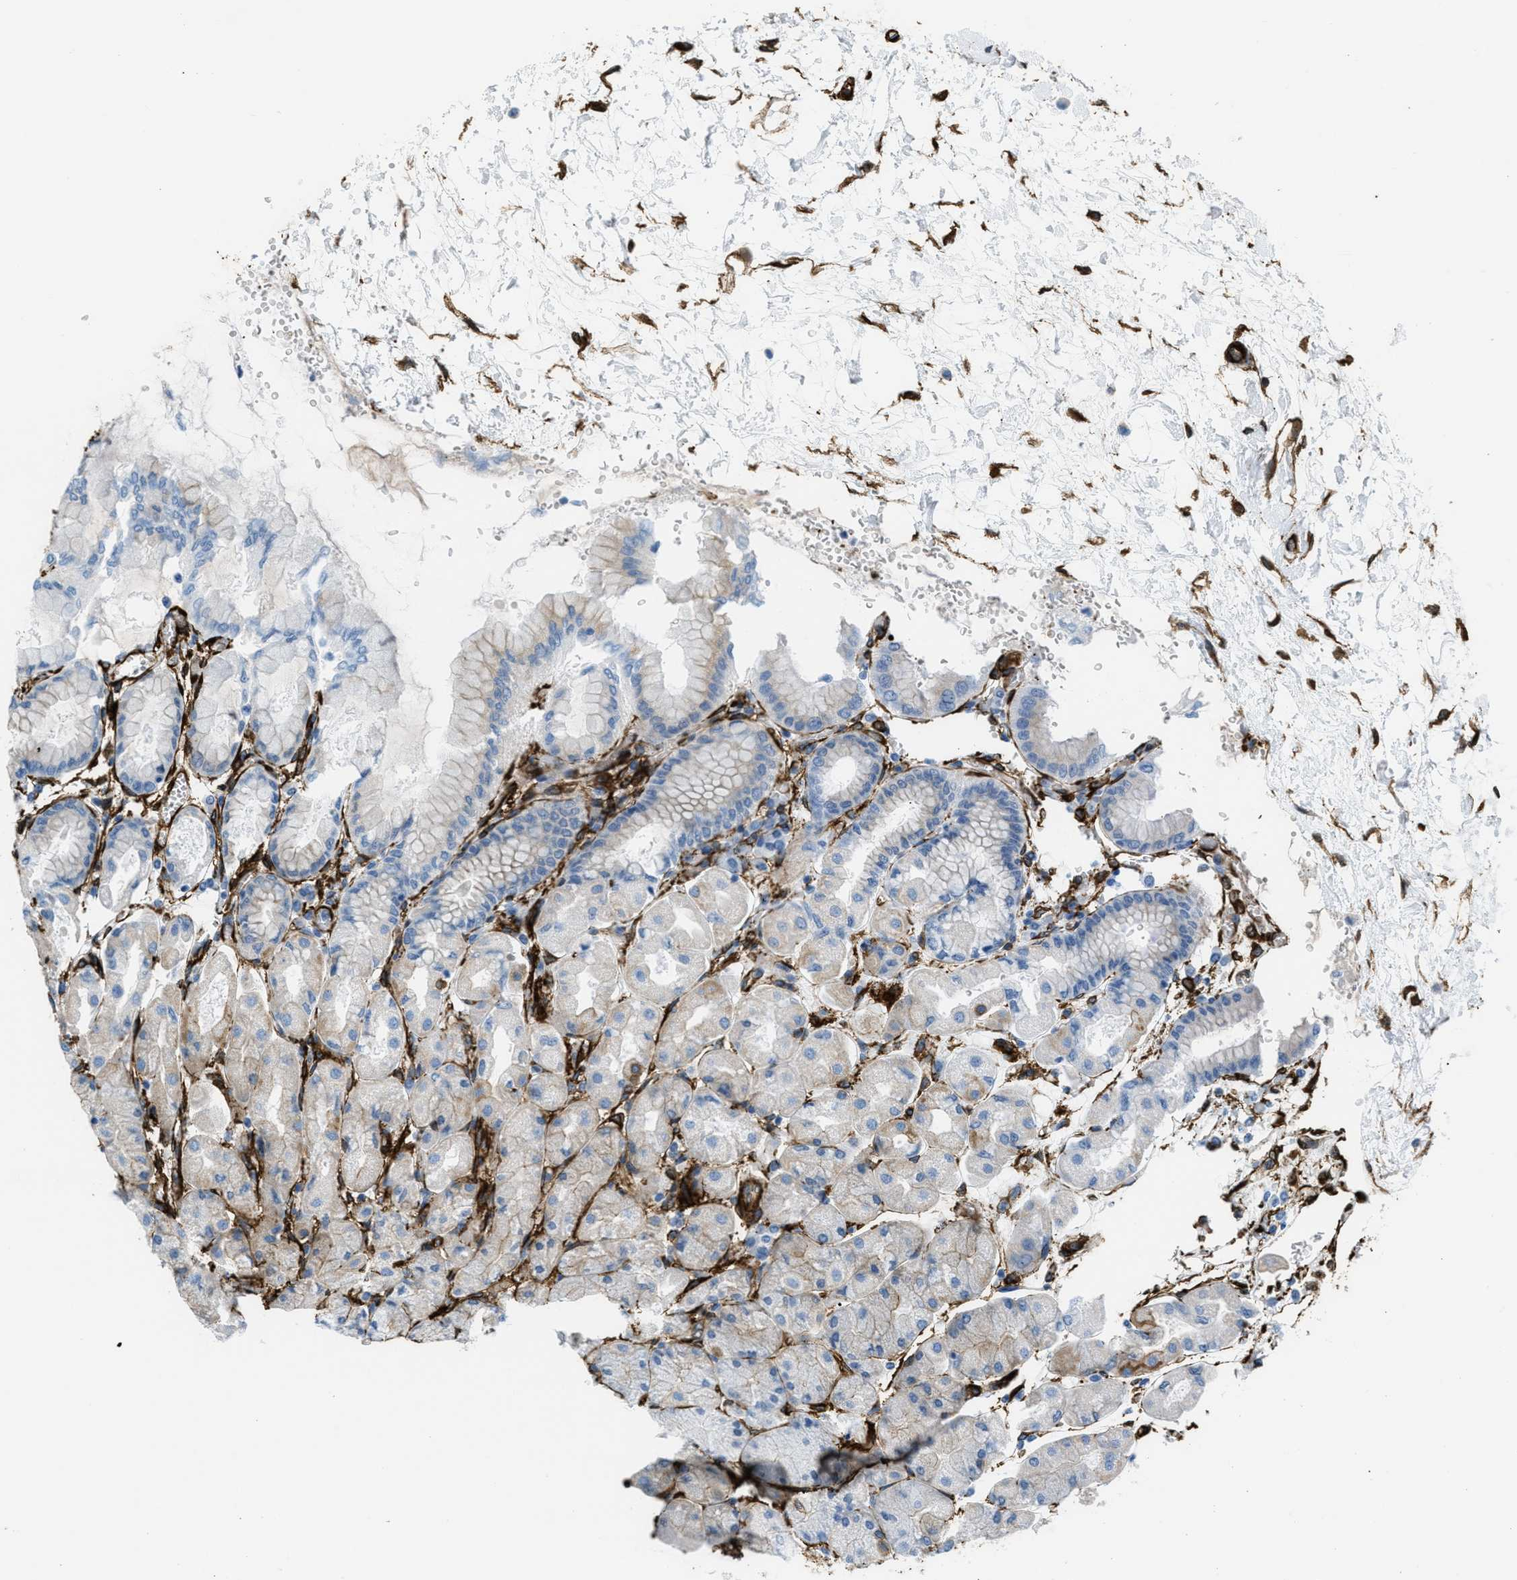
{"staining": {"intensity": "negative", "quantity": "none", "location": "none"}, "tissue": "stomach", "cell_type": "Glandular cells", "image_type": "normal", "snomed": [{"axis": "morphology", "description": "Normal tissue, NOS"}, {"axis": "topography", "description": "Stomach, upper"}], "caption": "High power microscopy image of an IHC photomicrograph of normal stomach, revealing no significant staining in glandular cells. (IHC, brightfield microscopy, high magnification).", "gene": "CALD1", "patient": {"sex": "female", "age": 56}}